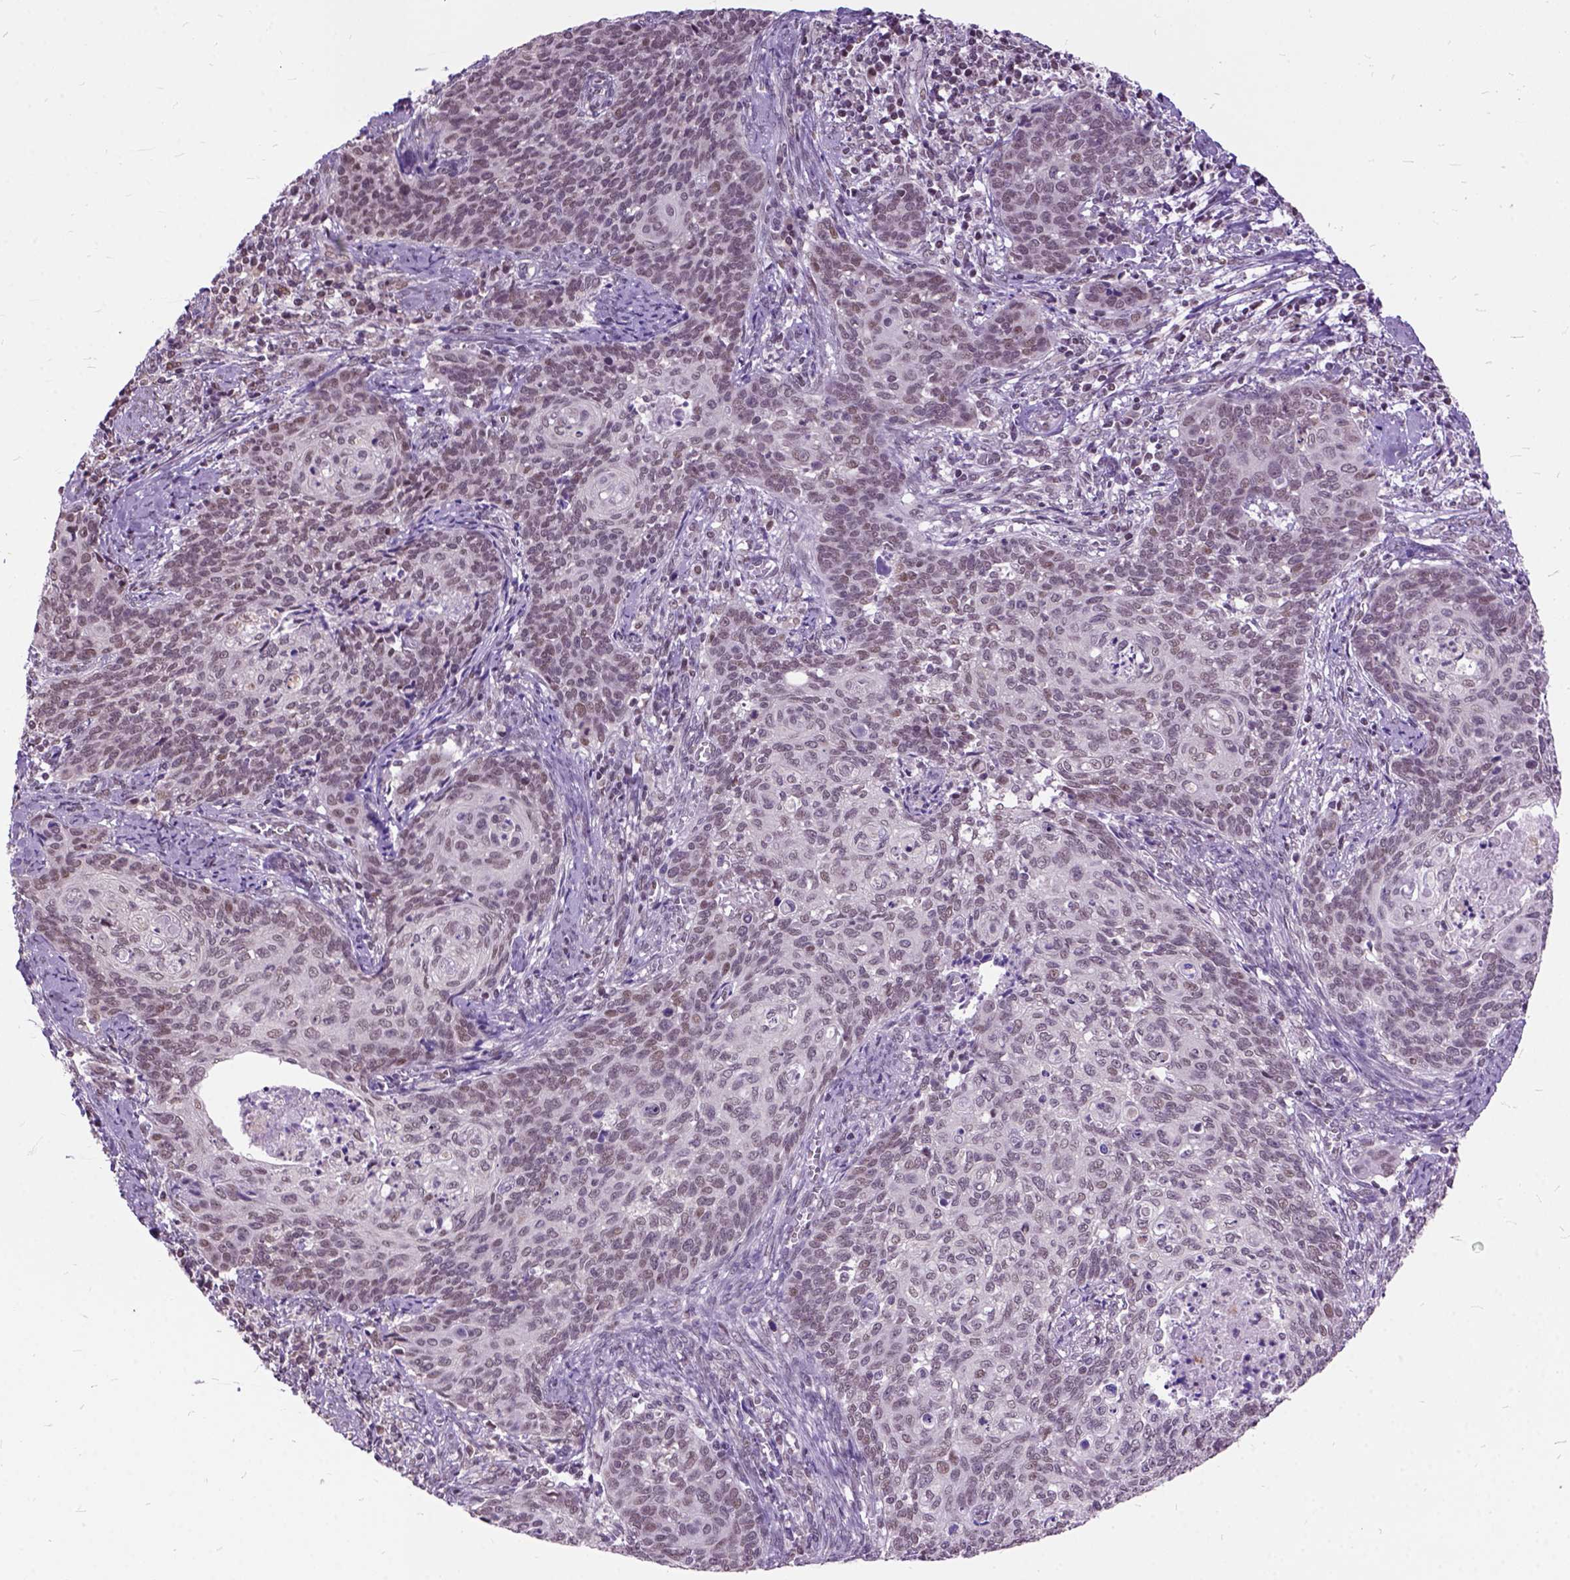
{"staining": {"intensity": "moderate", "quantity": "<25%", "location": "nuclear"}, "tissue": "cervical cancer", "cell_type": "Tumor cells", "image_type": "cancer", "snomed": [{"axis": "morphology", "description": "Normal tissue, NOS"}, {"axis": "morphology", "description": "Squamous cell carcinoma, NOS"}, {"axis": "topography", "description": "Cervix"}], "caption": "Immunohistochemical staining of human cervical squamous cell carcinoma shows low levels of moderate nuclear expression in approximately <25% of tumor cells. (Brightfield microscopy of DAB IHC at high magnification).", "gene": "ORC5", "patient": {"sex": "female", "age": 39}}